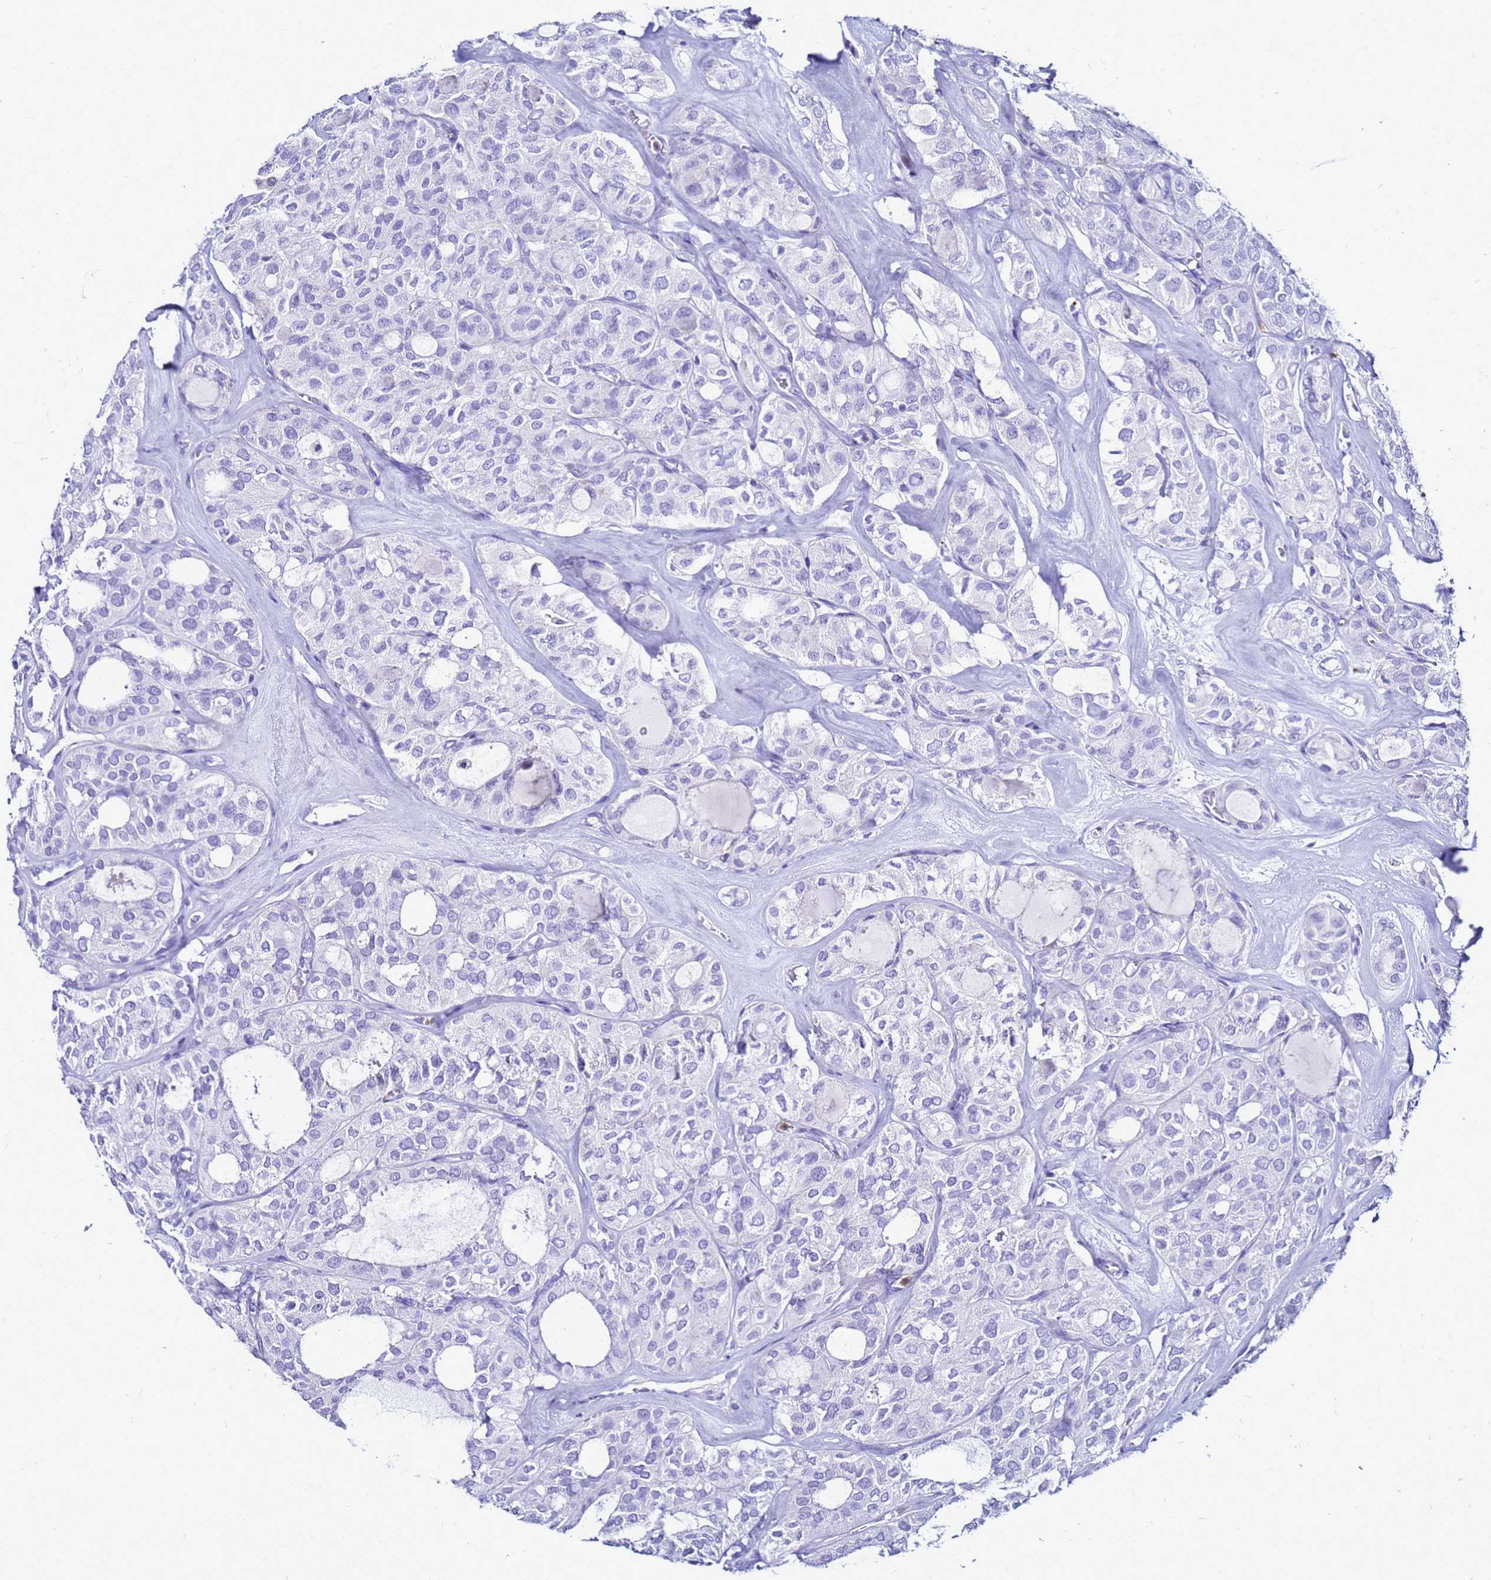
{"staining": {"intensity": "negative", "quantity": "none", "location": "none"}, "tissue": "thyroid cancer", "cell_type": "Tumor cells", "image_type": "cancer", "snomed": [{"axis": "morphology", "description": "Follicular adenoma carcinoma, NOS"}, {"axis": "topography", "description": "Thyroid gland"}], "caption": "DAB (3,3'-diaminobenzidine) immunohistochemical staining of thyroid cancer (follicular adenoma carcinoma) shows no significant positivity in tumor cells.", "gene": "CSTA", "patient": {"sex": "male", "age": 75}}